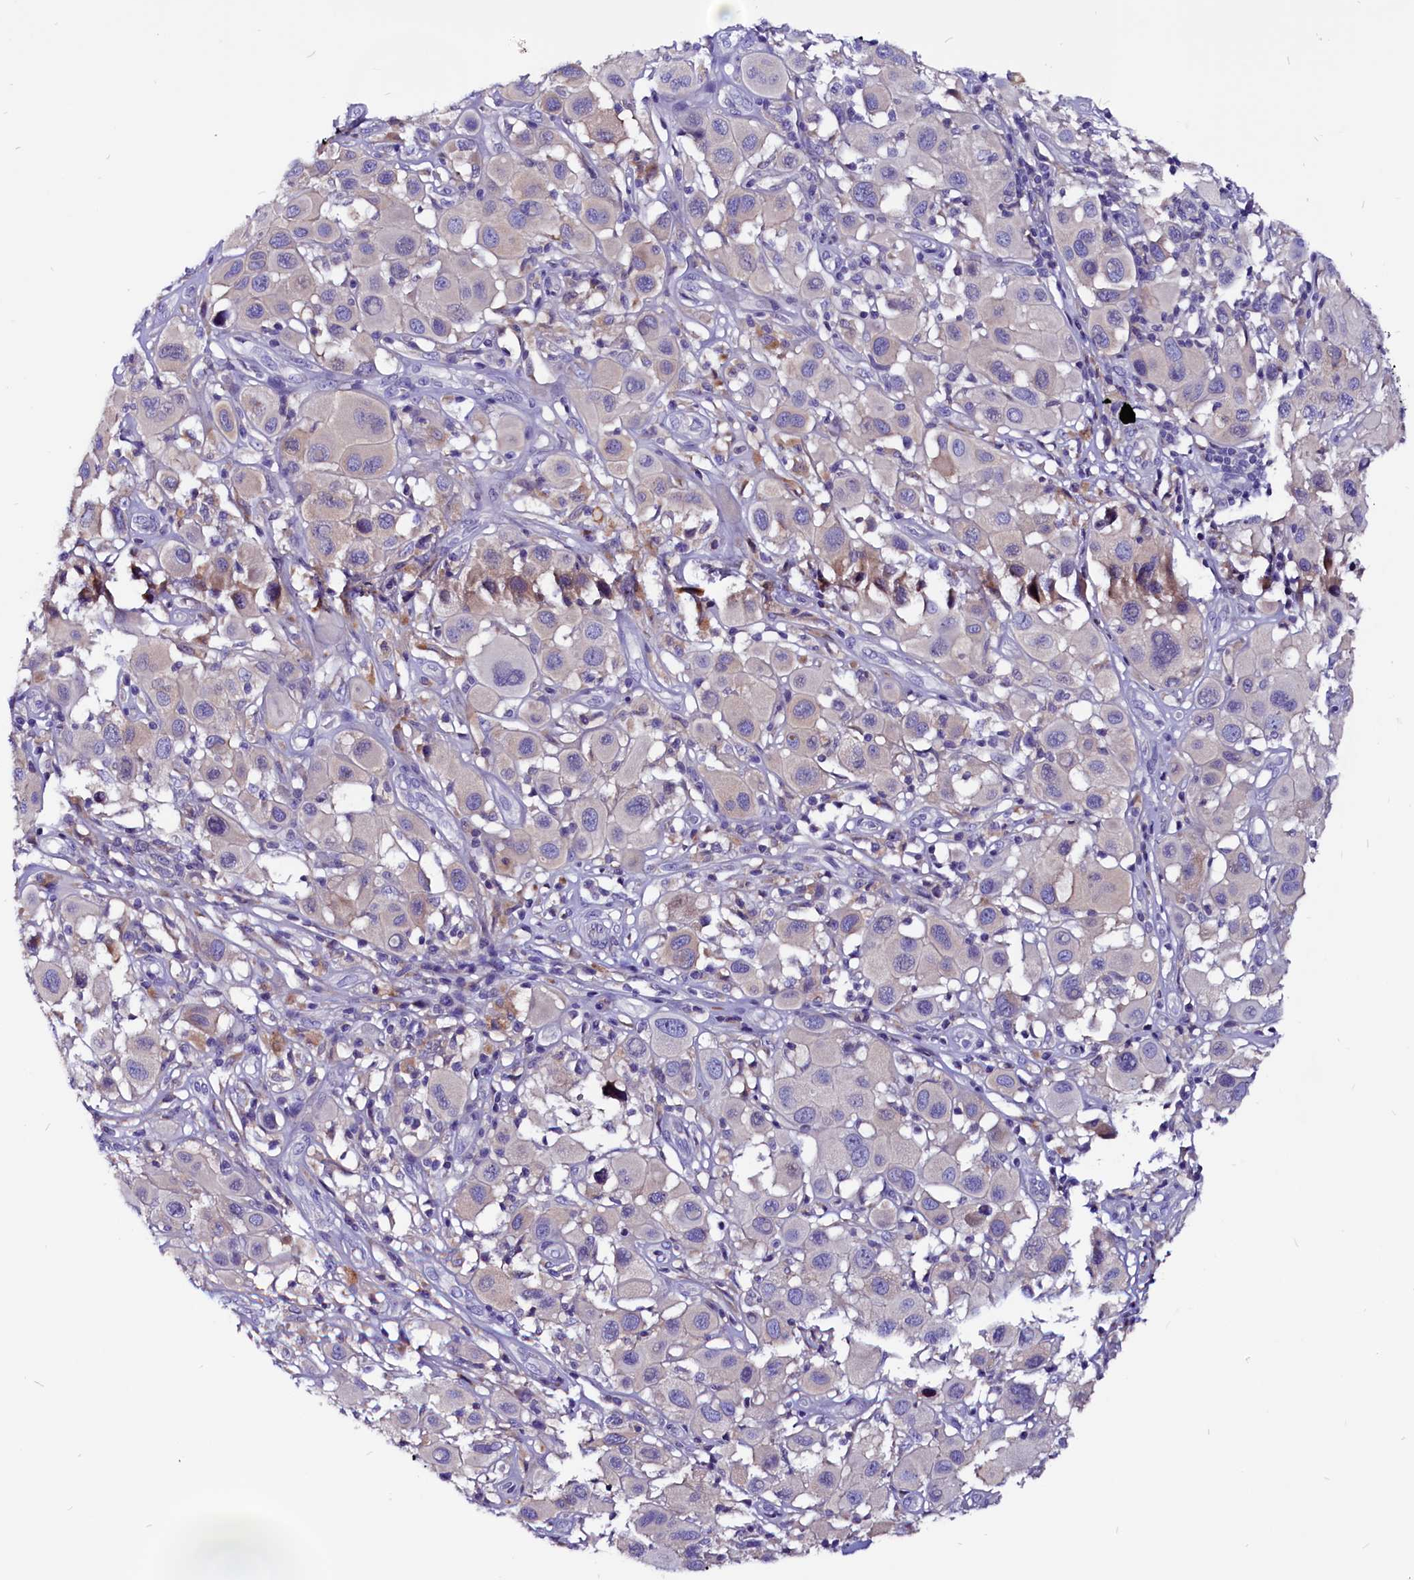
{"staining": {"intensity": "negative", "quantity": "none", "location": "none"}, "tissue": "melanoma", "cell_type": "Tumor cells", "image_type": "cancer", "snomed": [{"axis": "morphology", "description": "Malignant melanoma, Metastatic site"}, {"axis": "topography", "description": "Skin"}], "caption": "Photomicrograph shows no protein staining in tumor cells of malignant melanoma (metastatic site) tissue. Brightfield microscopy of immunohistochemistry (IHC) stained with DAB (brown) and hematoxylin (blue), captured at high magnification.", "gene": "CCBE1", "patient": {"sex": "male", "age": 41}}